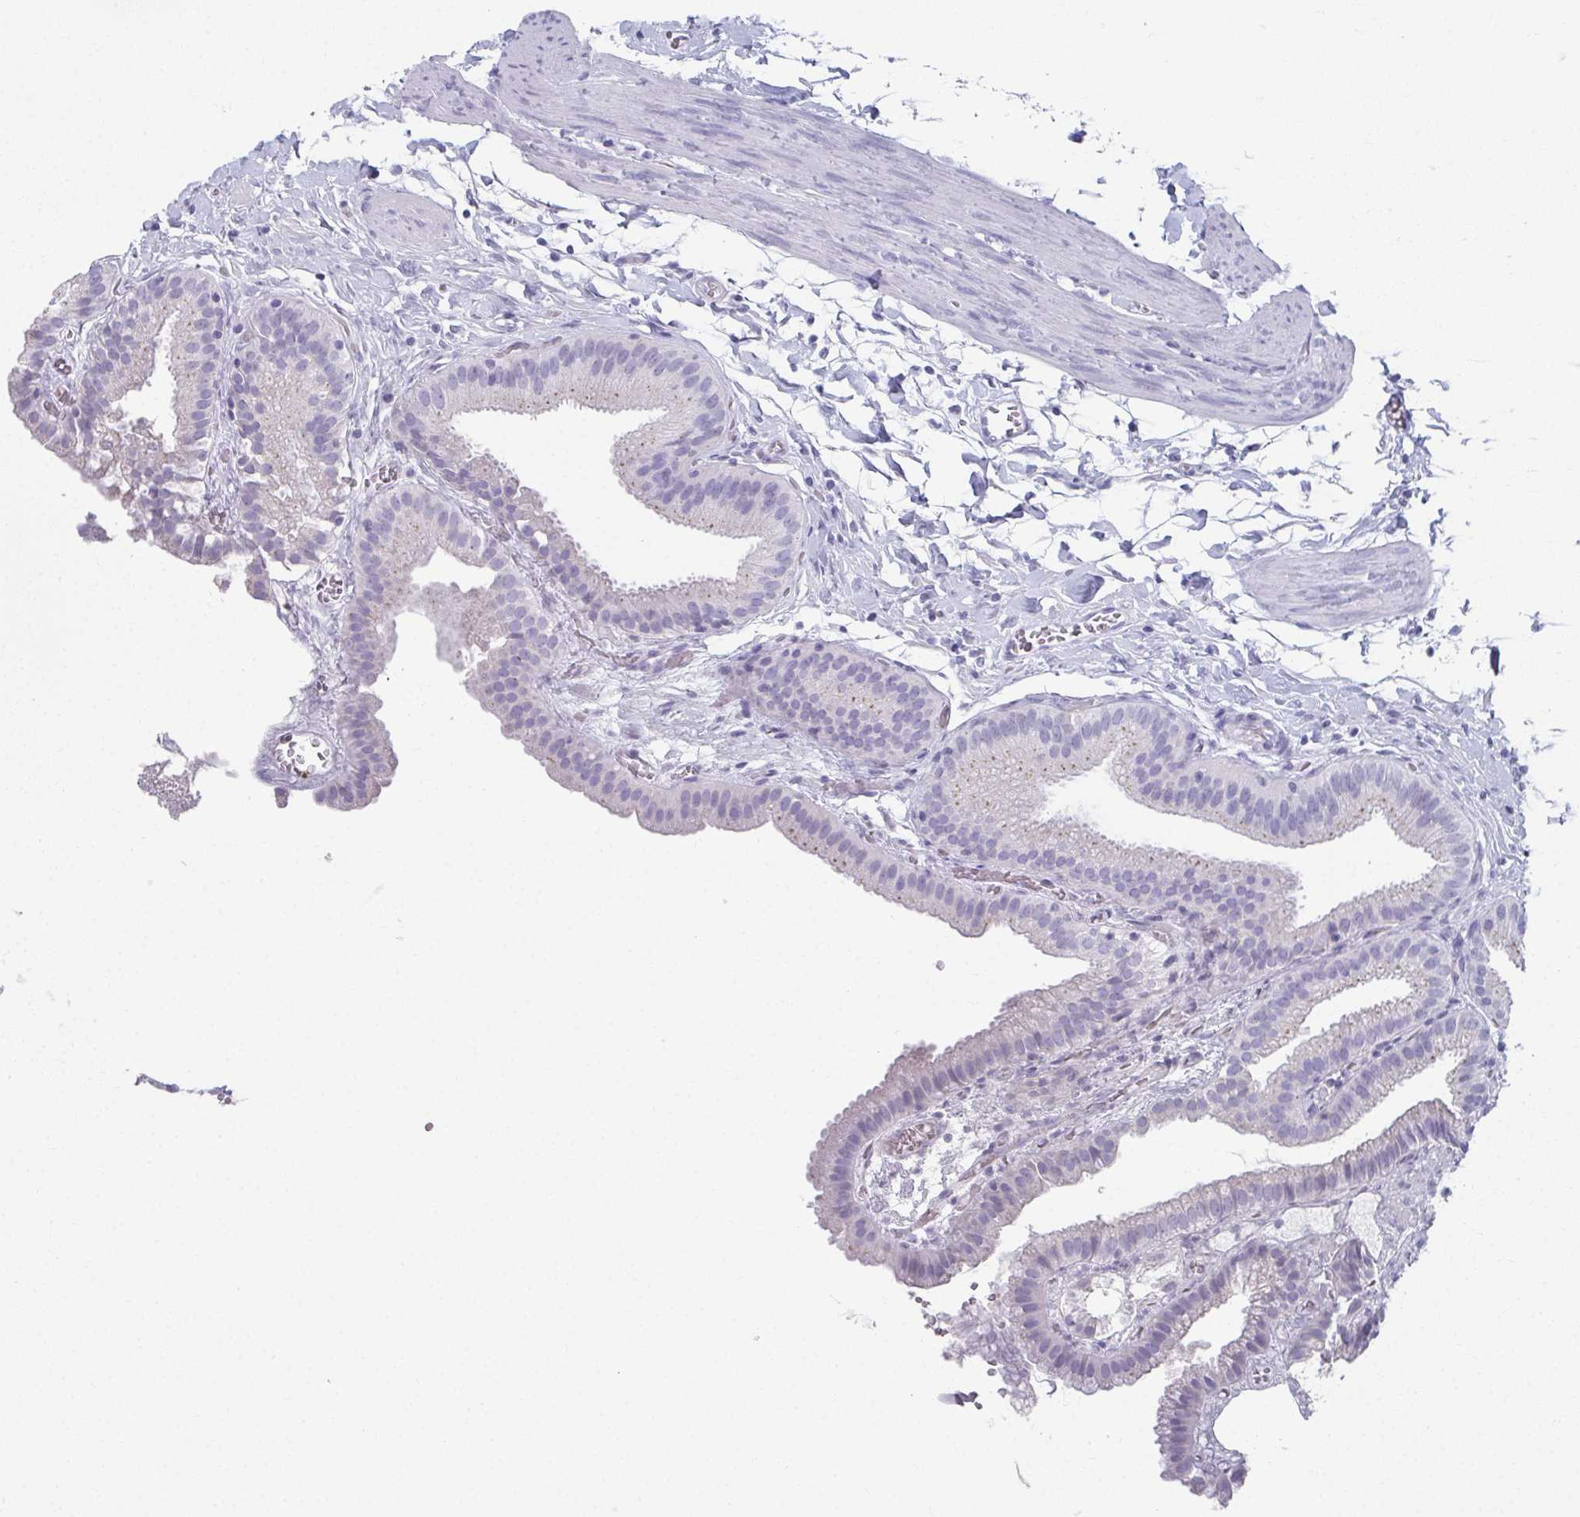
{"staining": {"intensity": "weak", "quantity": "<25%", "location": "cytoplasmic/membranous"}, "tissue": "gallbladder", "cell_type": "Glandular cells", "image_type": "normal", "snomed": [{"axis": "morphology", "description": "Normal tissue, NOS"}, {"axis": "topography", "description": "Gallbladder"}], "caption": "Glandular cells show no significant protein positivity in normal gallbladder. The staining is performed using DAB (3,3'-diaminobenzidine) brown chromogen with nuclei counter-stained in using hematoxylin.", "gene": "GHRL", "patient": {"sex": "female", "age": 63}}